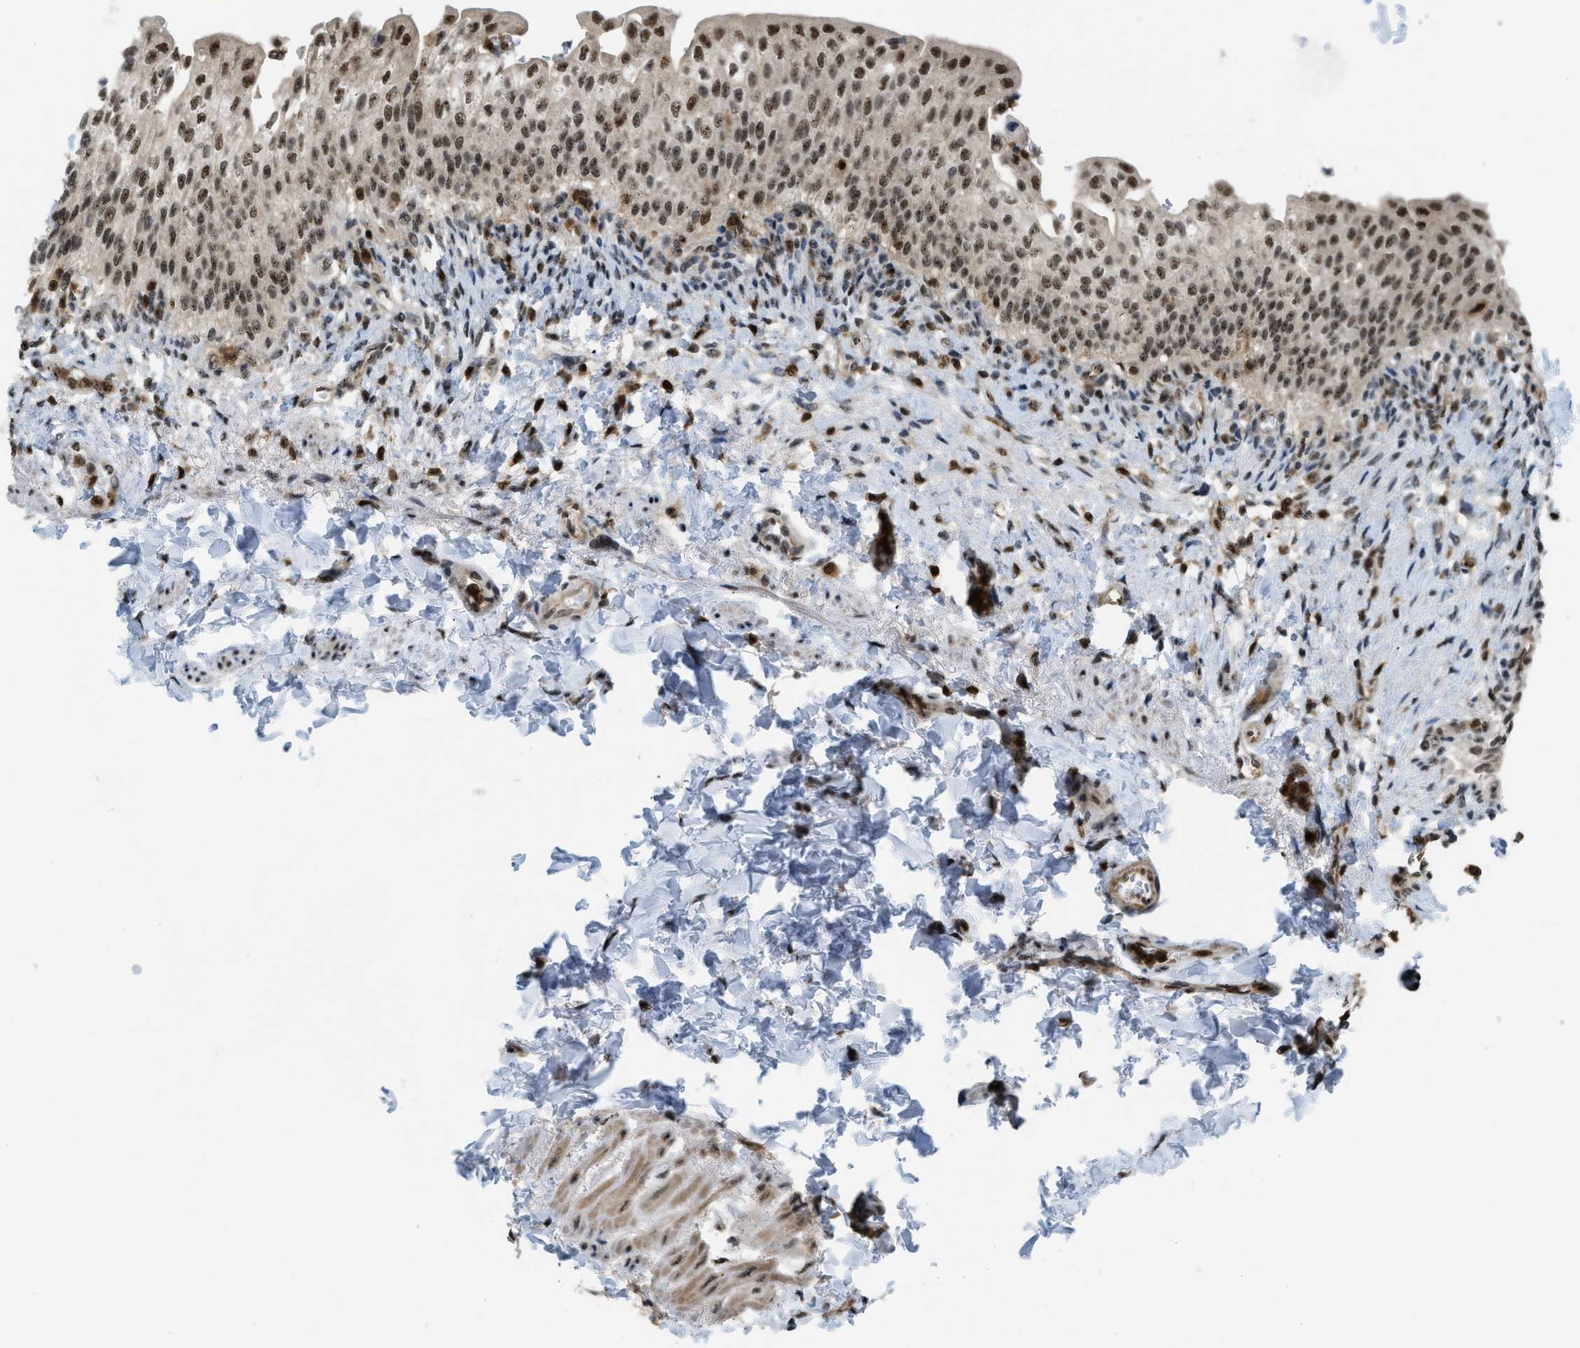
{"staining": {"intensity": "moderate", "quantity": ">75%", "location": "nuclear"}, "tissue": "urinary bladder", "cell_type": "Urothelial cells", "image_type": "normal", "snomed": [{"axis": "morphology", "description": "Normal tissue, NOS"}, {"axis": "topography", "description": "Urinary bladder"}], "caption": "Brown immunohistochemical staining in unremarkable urinary bladder reveals moderate nuclear staining in approximately >75% of urothelial cells. (DAB IHC with brightfield microscopy, high magnification).", "gene": "E2F1", "patient": {"sex": "female", "age": 60}}